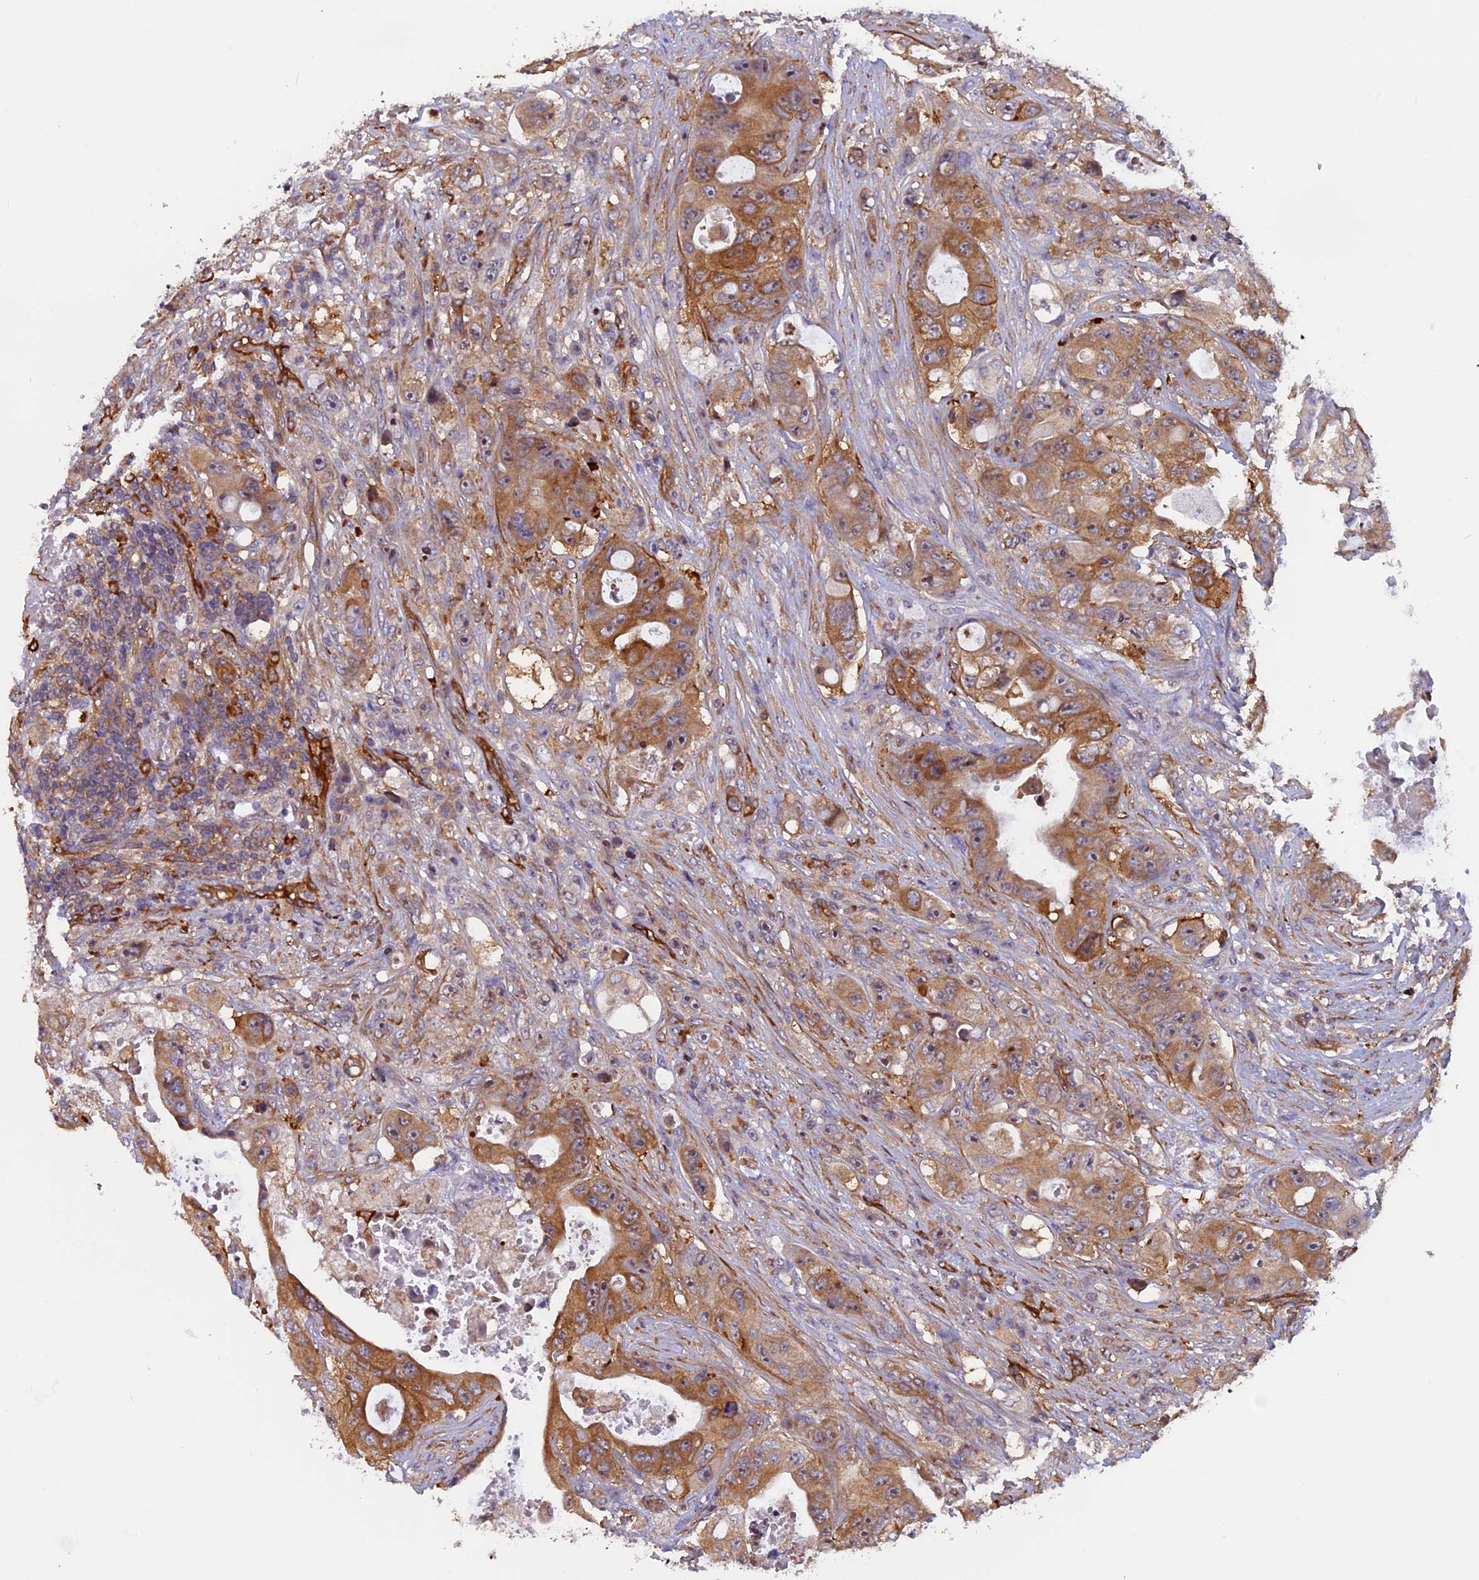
{"staining": {"intensity": "moderate", "quantity": ">75%", "location": "cytoplasmic/membranous"}, "tissue": "colorectal cancer", "cell_type": "Tumor cells", "image_type": "cancer", "snomed": [{"axis": "morphology", "description": "Adenocarcinoma, NOS"}, {"axis": "topography", "description": "Colon"}], "caption": "An image showing moderate cytoplasmic/membranous expression in approximately >75% of tumor cells in colorectal cancer (adenocarcinoma), as visualized by brown immunohistochemical staining.", "gene": "EHBP1L1", "patient": {"sex": "female", "age": 46}}